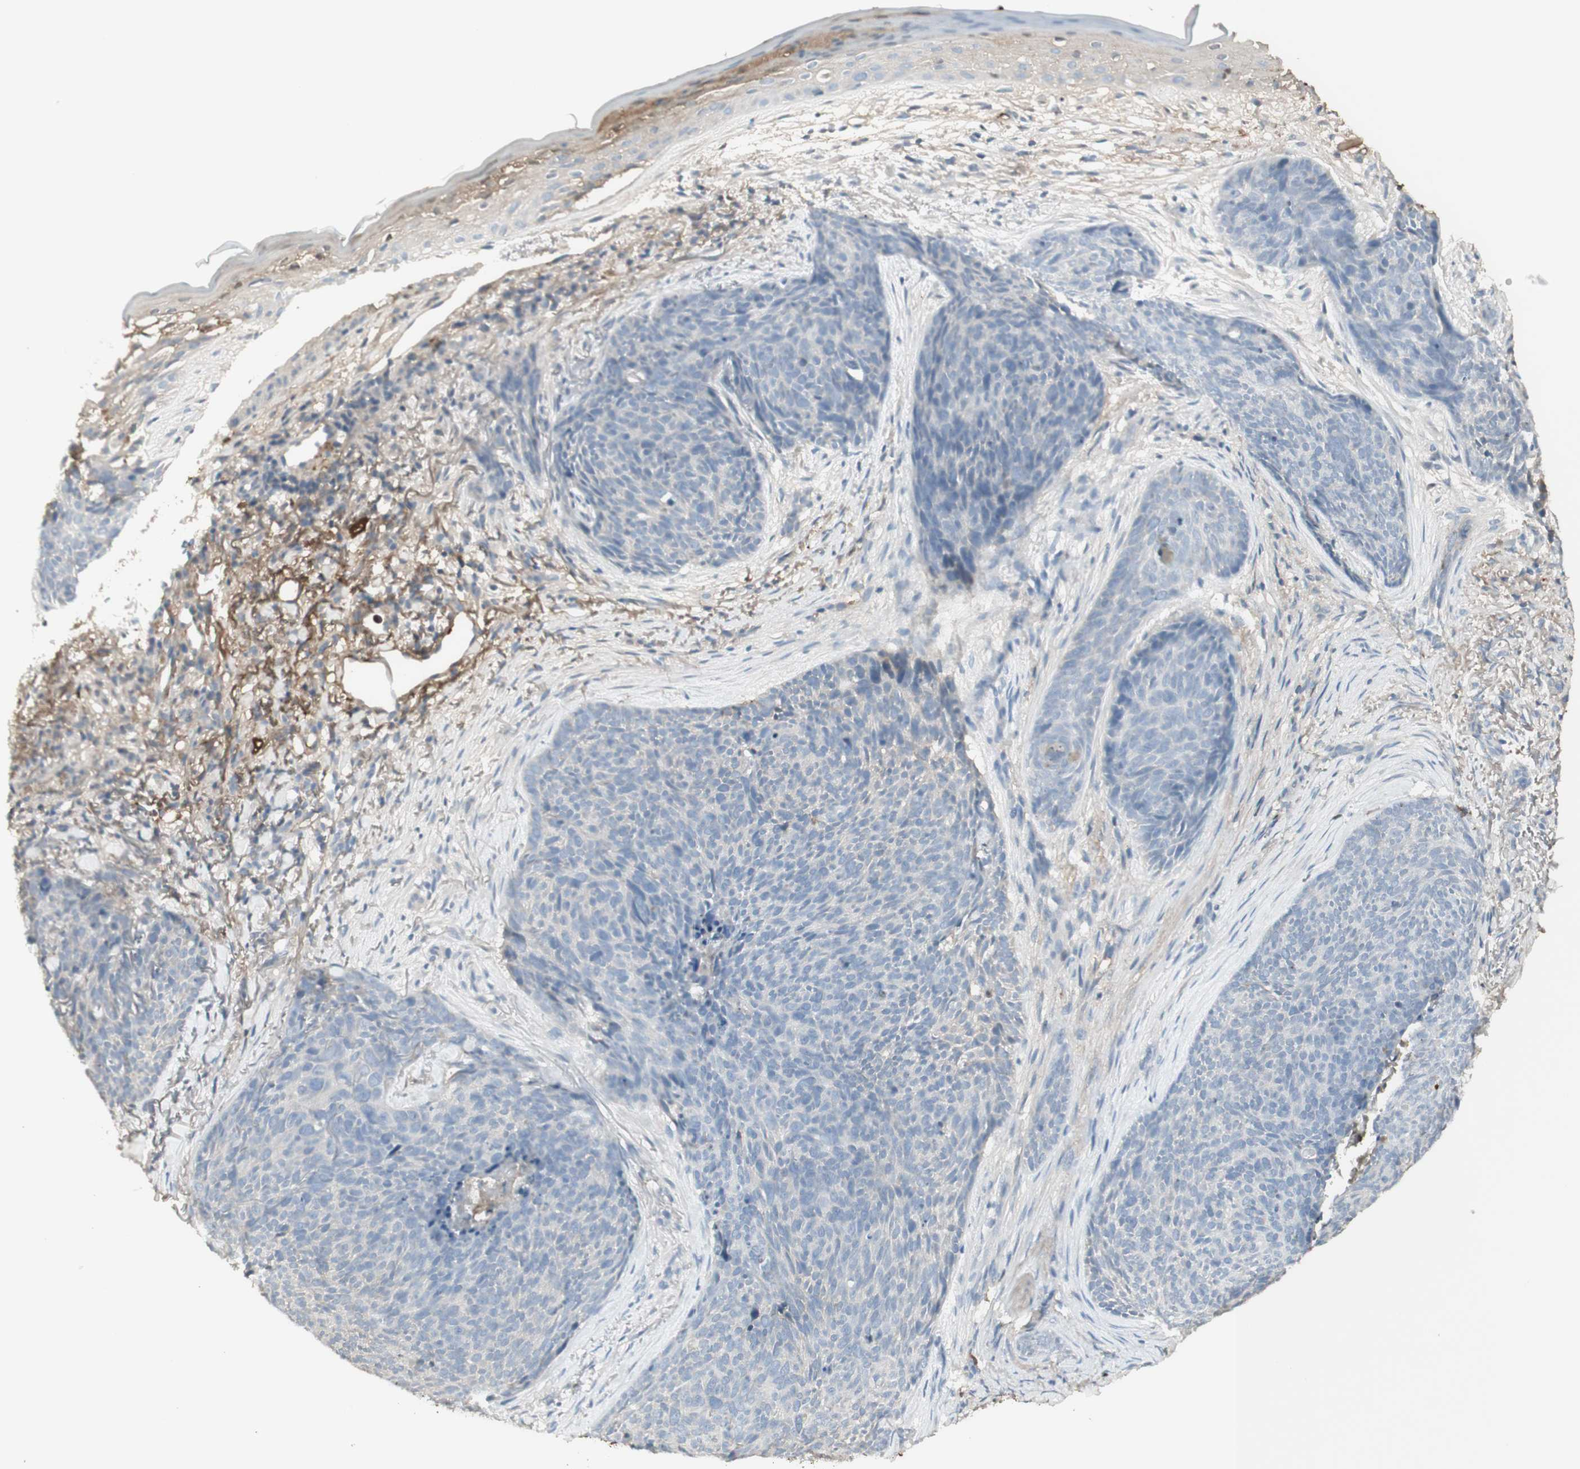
{"staining": {"intensity": "negative", "quantity": "none", "location": "none"}, "tissue": "skin cancer", "cell_type": "Tumor cells", "image_type": "cancer", "snomed": [{"axis": "morphology", "description": "Basal cell carcinoma"}, {"axis": "topography", "description": "Skin"}], "caption": "Immunohistochemistry (IHC) of skin cancer (basal cell carcinoma) displays no expression in tumor cells.", "gene": "IFNG", "patient": {"sex": "female", "age": 70}}